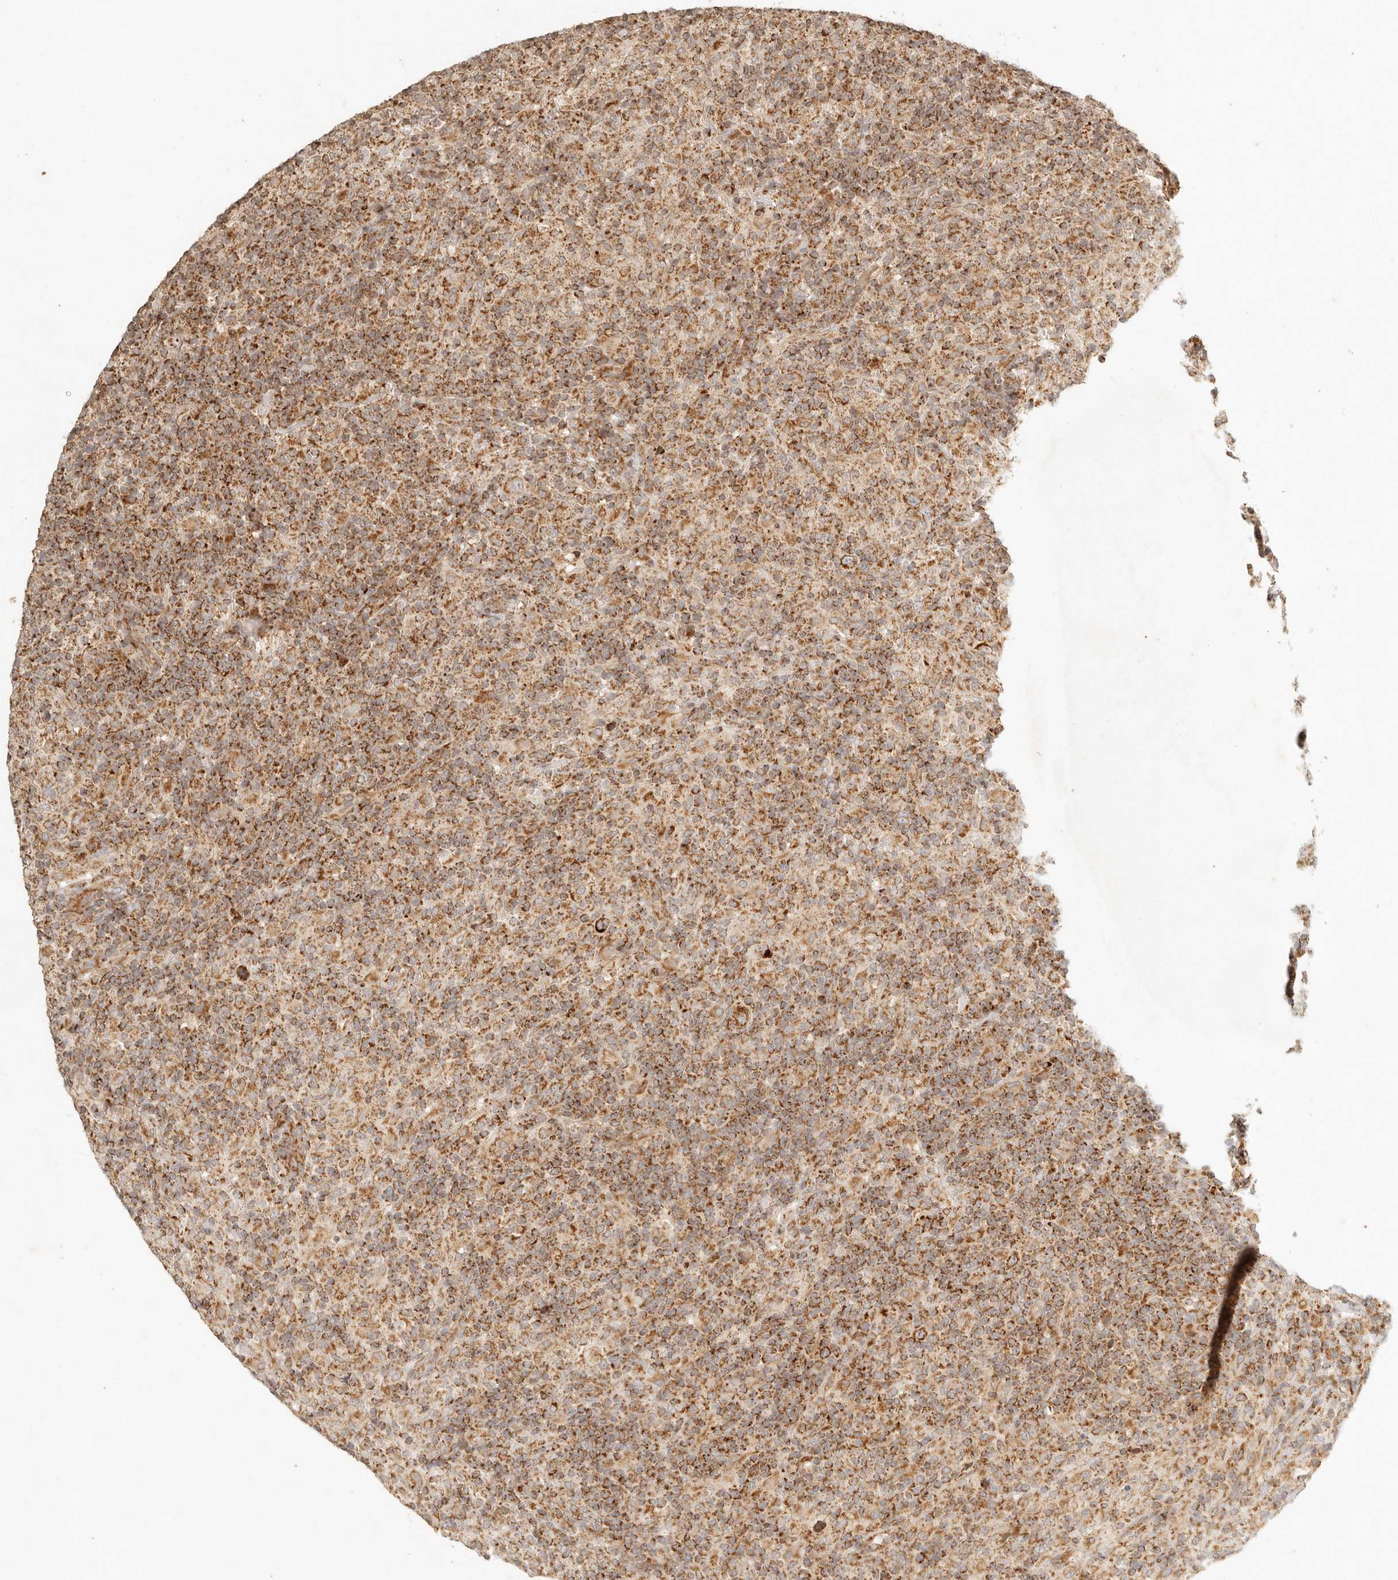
{"staining": {"intensity": "strong", "quantity": ">75%", "location": "cytoplasmic/membranous"}, "tissue": "lymphoma", "cell_type": "Tumor cells", "image_type": "cancer", "snomed": [{"axis": "morphology", "description": "Hodgkin's disease, NOS"}, {"axis": "topography", "description": "Lymph node"}], "caption": "Hodgkin's disease stained with DAB immunohistochemistry (IHC) exhibits high levels of strong cytoplasmic/membranous positivity in approximately >75% of tumor cells.", "gene": "MRPL55", "patient": {"sex": "male", "age": 70}}